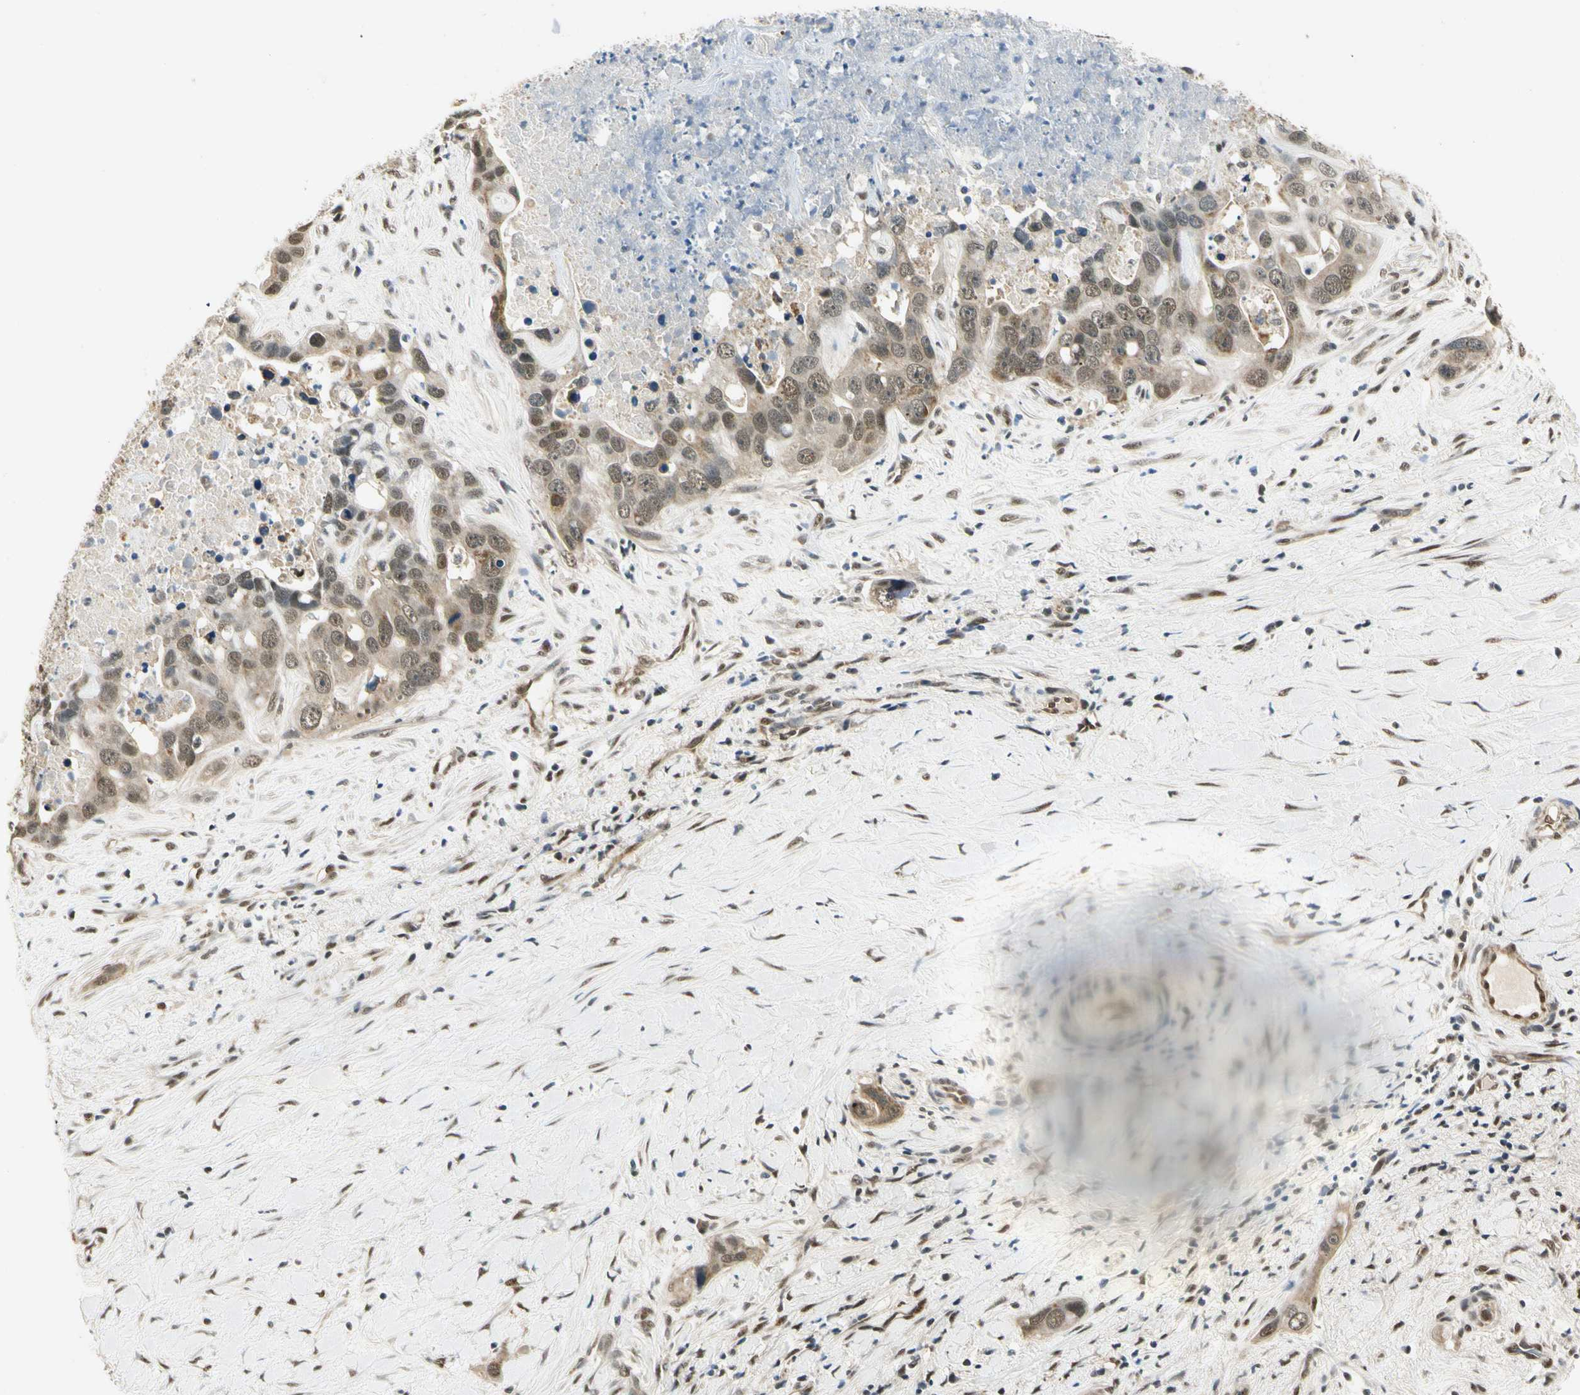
{"staining": {"intensity": "weak", "quantity": "25%-75%", "location": "cytoplasmic/membranous"}, "tissue": "liver cancer", "cell_type": "Tumor cells", "image_type": "cancer", "snomed": [{"axis": "morphology", "description": "Cholangiocarcinoma"}, {"axis": "topography", "description": "Liver"}], "caption": "Tumor cells reveal weak cytoplasmic/membranous expression in approximately 25%-75% of cells in cholangiocarcinoma (liver). The protein of interest is shown in brown color, while the nuclei are stained blue.", "gene": "PDK2", "patient": {"sex": "female", "age": 65}}